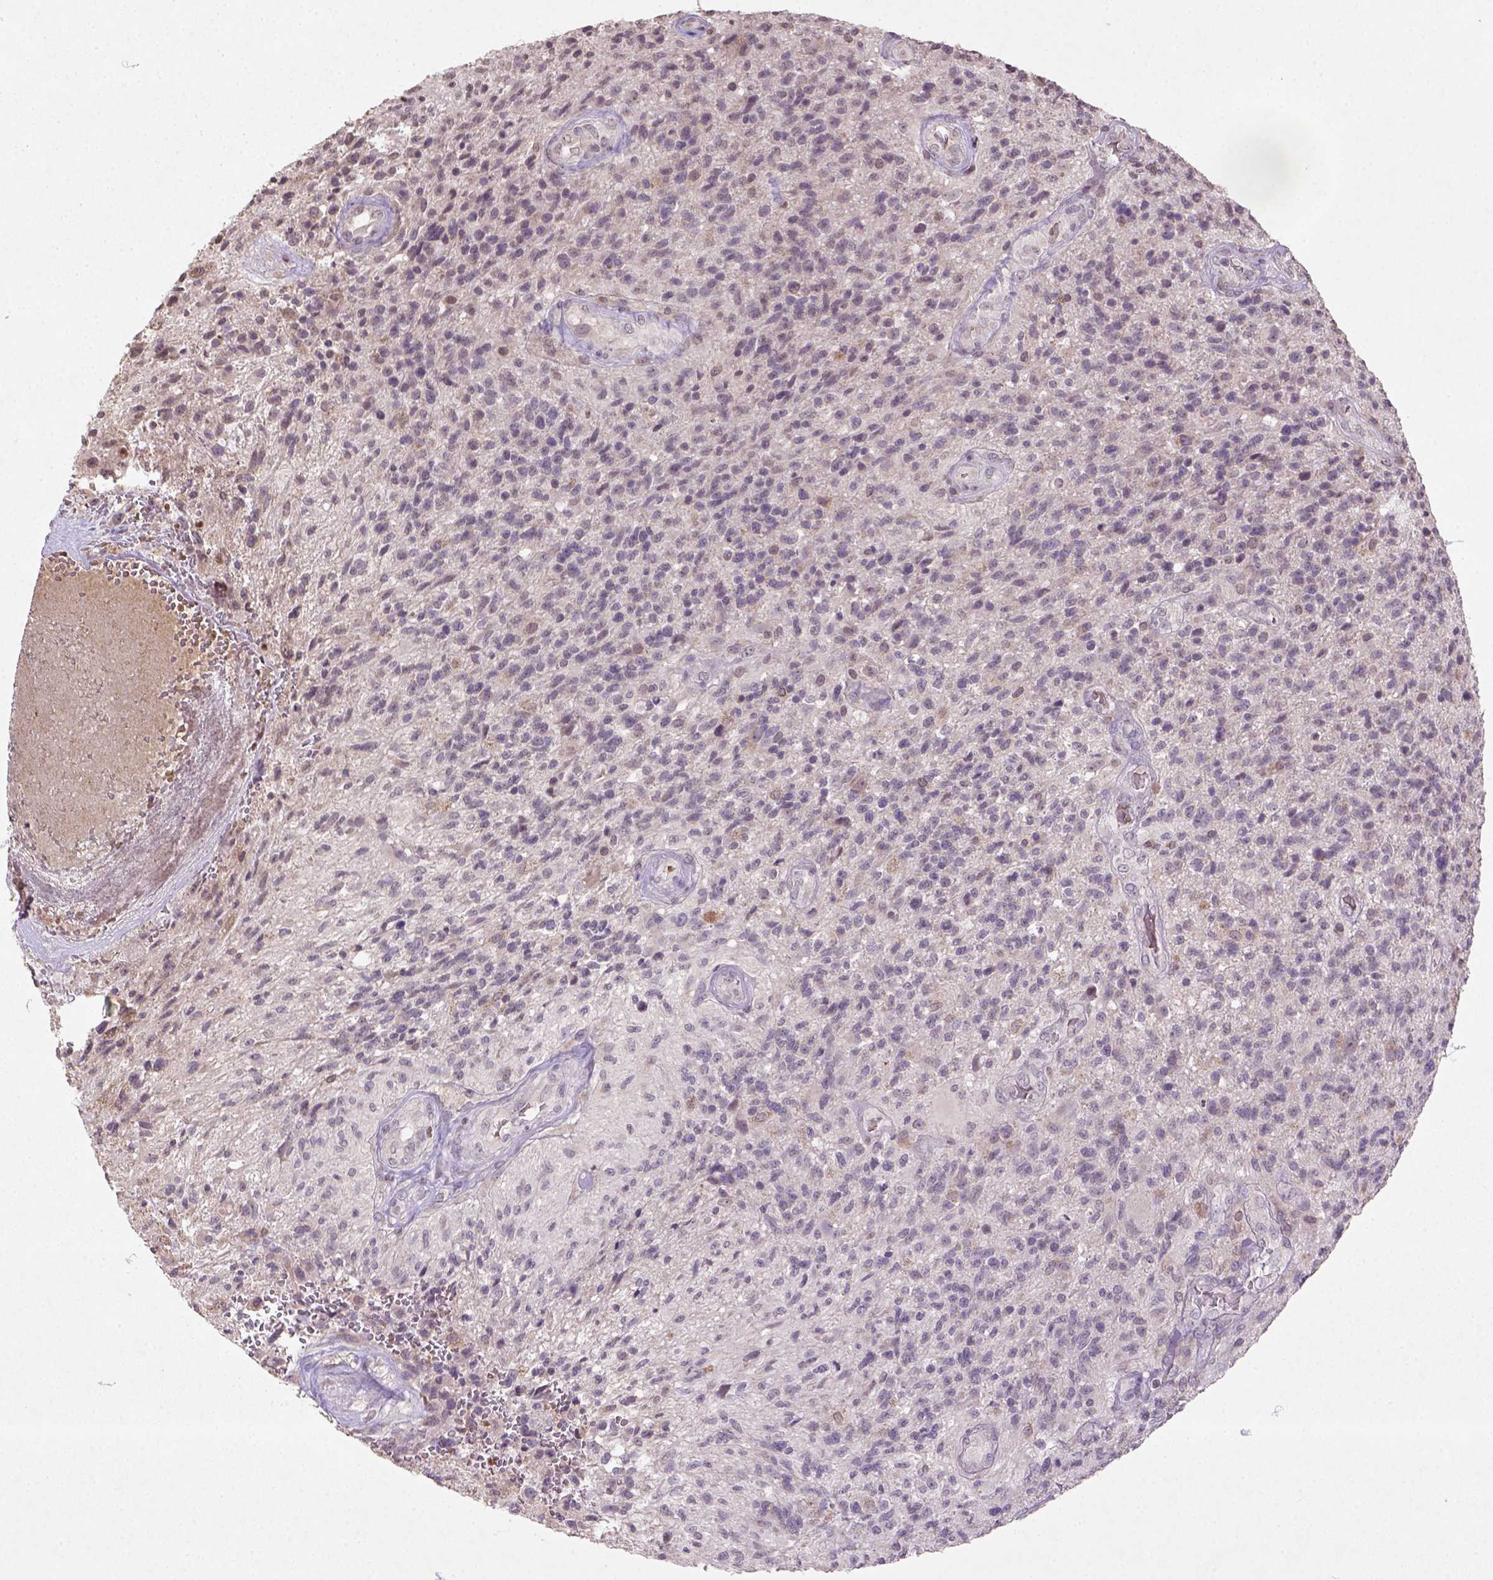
{"staining": {"intensity": "negative", "quantity": "none", "location": "none"}, "tissue": "glioma", "cell_type": "Tumor cells", "image_type": "cancer", "snomed": [{"axis": "morphology", "description": "Glioma, malignant, High grade"}, {"axis": "topography", "description": "Brain"}], "caption": "A high-resolution image shows immunohistochemistry staining of high-grade glioma (malignant), which exhibits no significant expression in tumor cells.", "gene": "NUDT3", "patient": {"sex": "male", "age": 56}}